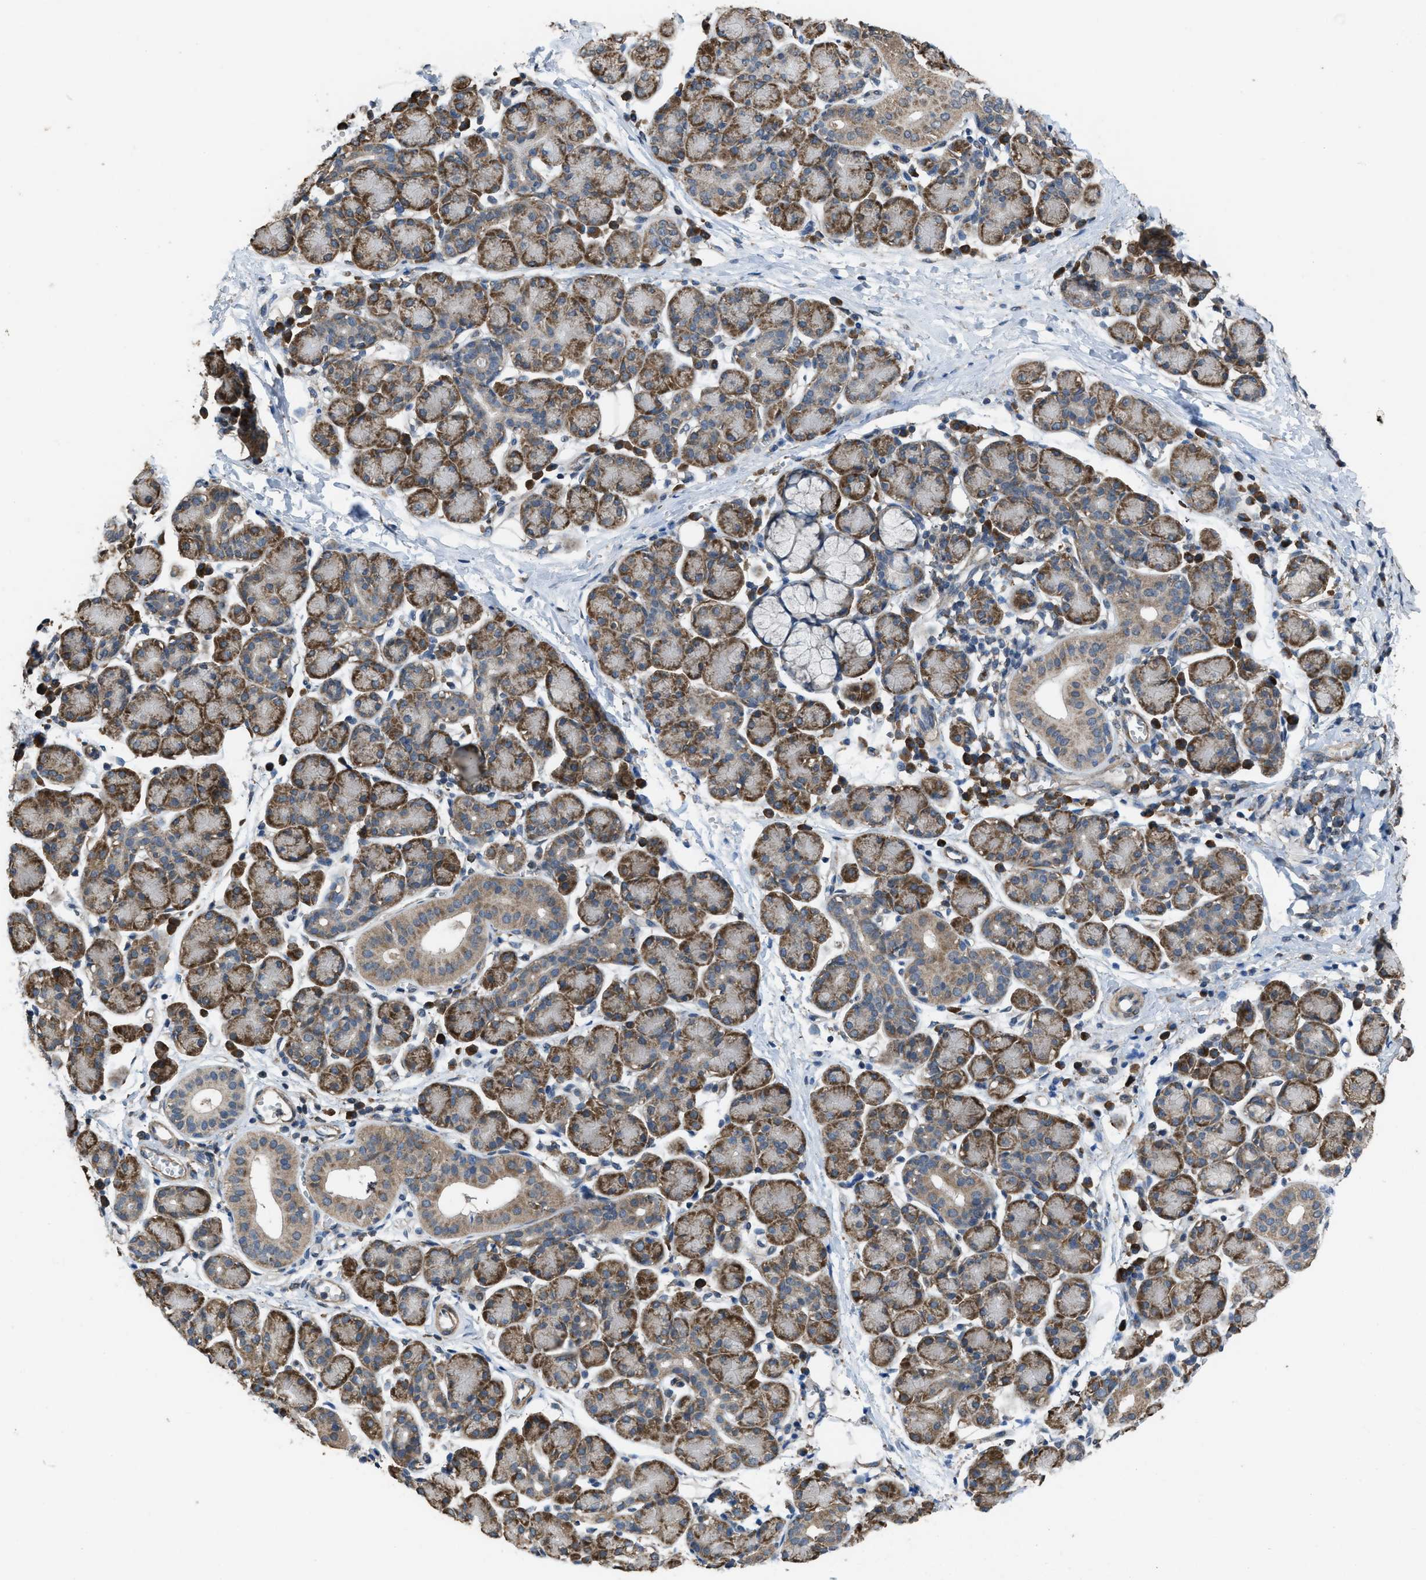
{"staining": {"intensity": "moderate", "quantity": "25%-75%", "location": "cytoplasmic/membranous"}, "tissue": "salivary gland", "cell_type": "Glandular cells", "image_type": "normal", "snomed": [{"axis": "morphology", "description": "Normal tissue, NOS"}, {"axis": "morphology", "description": "Inflammation, NOS"}, {"axis": "topography", "description": "Lymph node"}, {"axis": "topography", "description": "Salivary gland"}], "caption": "A brown stain labels moderate cytoplasmic/membranous expression of a protein in glandular cells of benign human salivary gland. The staining was performed using DAB to visualize the protein expression in brown, while the nuclei were stained in blue with hematoxylin (Magnification: 20x).", "gene": "ARL6", "patient": {"sex": "male", "age": 3}}